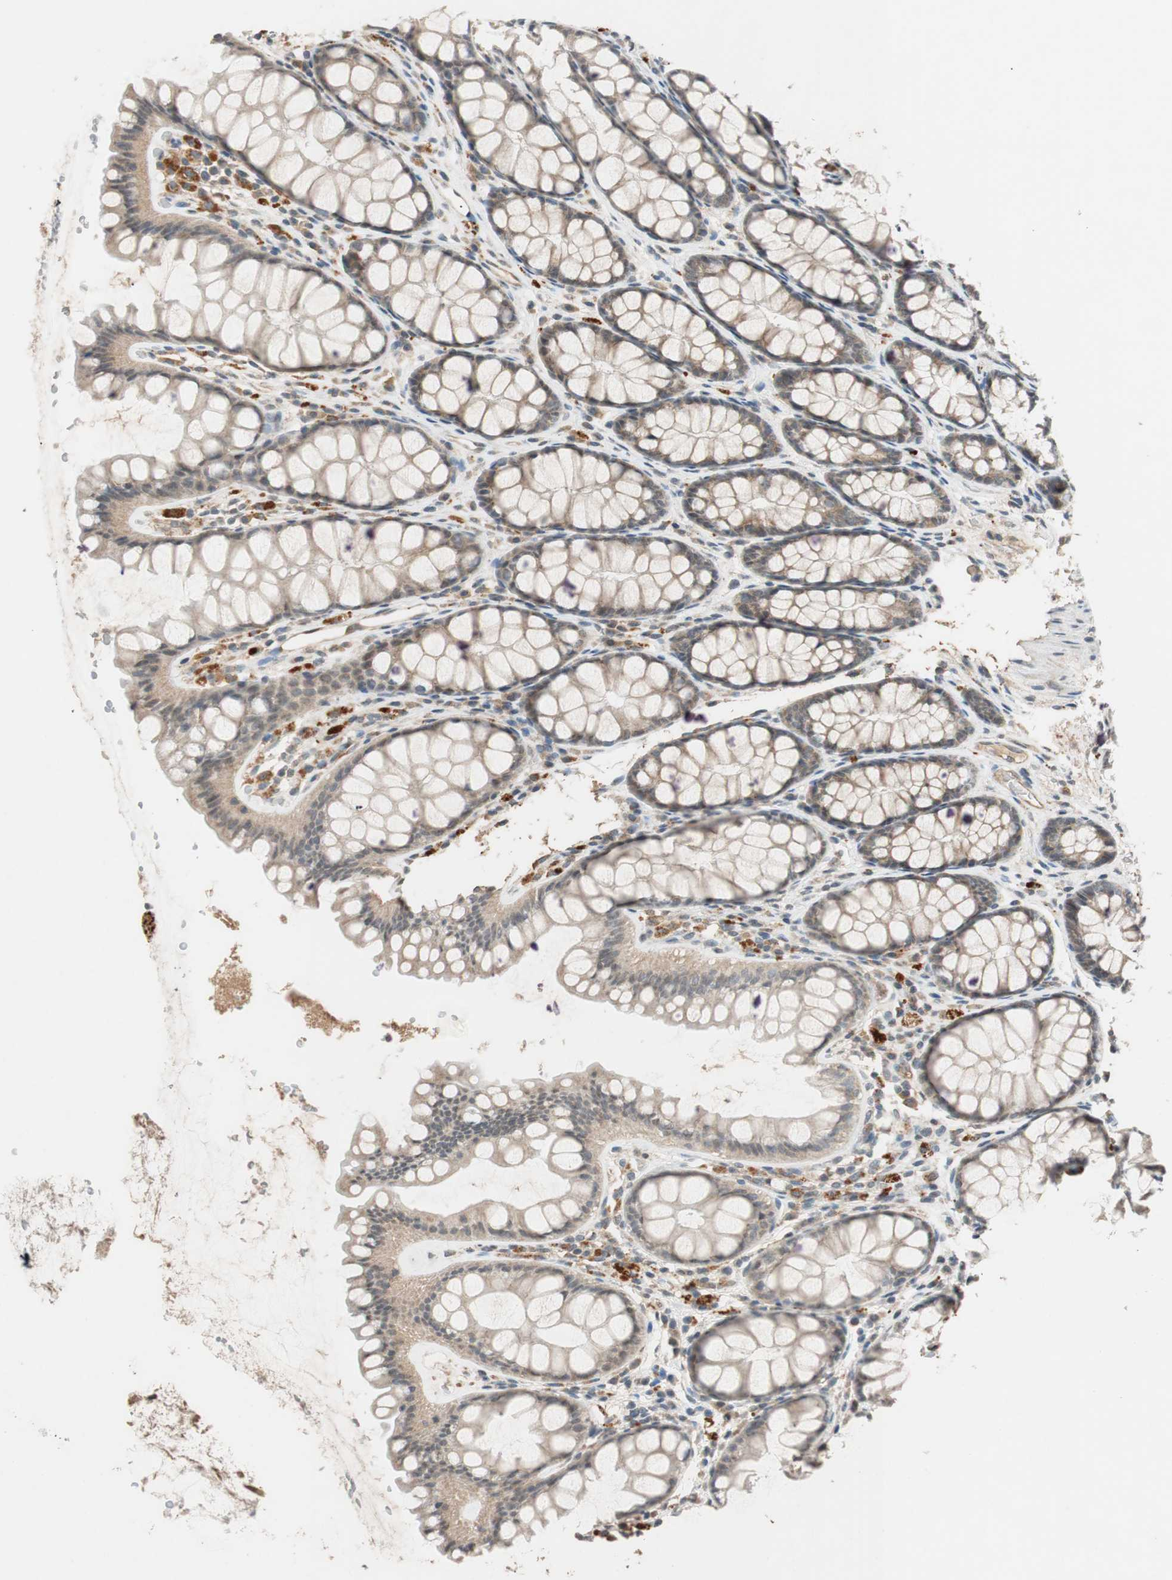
{"staining": {"intensity": "weak", "quantity": ">75%", "location": "cytoplasmic/membranous"}, "tissue": "colon", "cell_type": "Endothelial cells", "image_type": "normal", "snomed": [{"axis": "morphology", "description": "Normal tissue, NOS"}, {"axis": "topography", "description": "Colon"}], "caption": "Weak cytoplasmic/membranous expression for a protein is appreciated in about >75% of endothelial cells of benign colon using IHC.", "gene": "GLB1", "patient": {"sex": "female", "age": 55}}